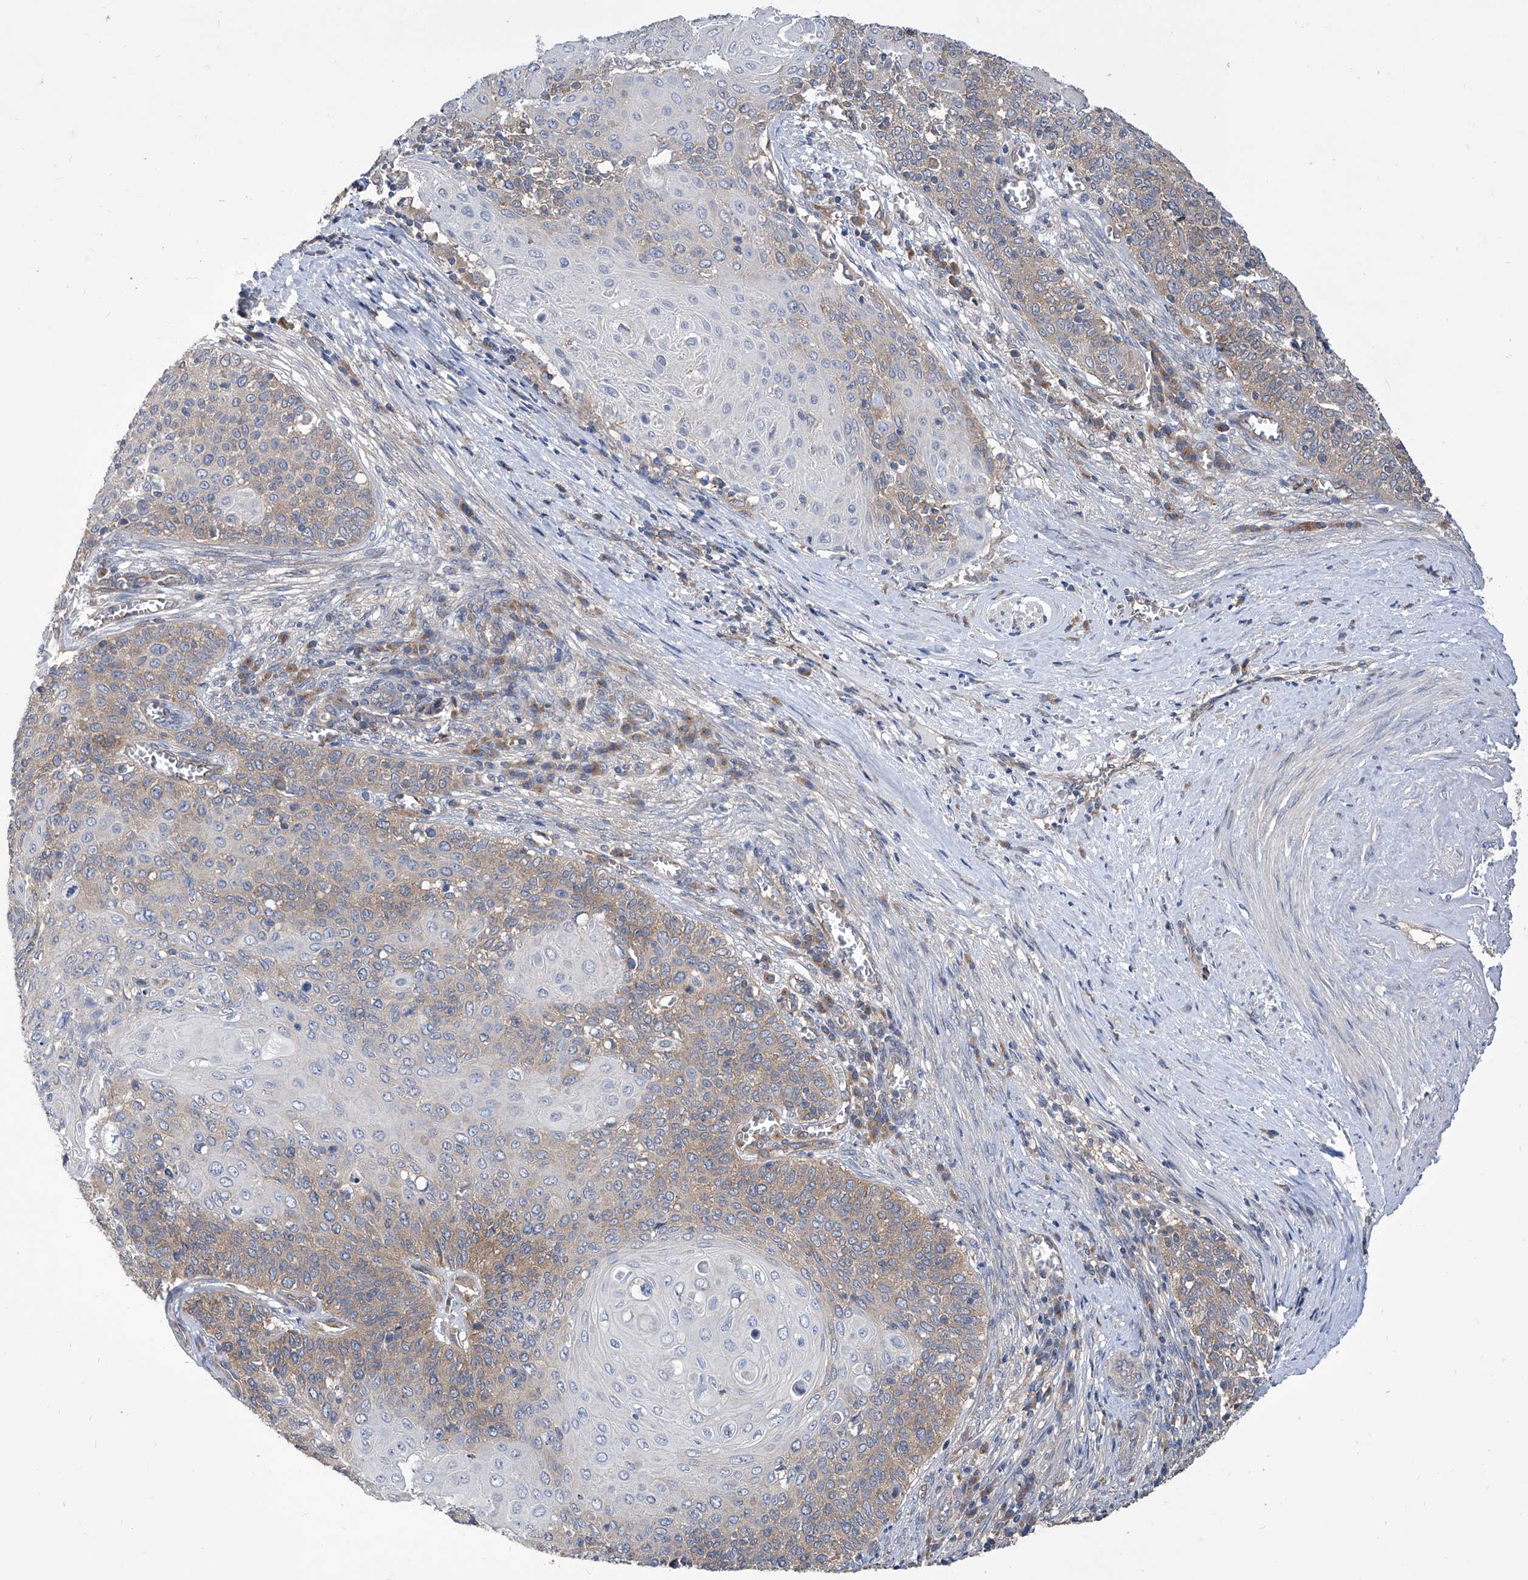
{"staining": {"intensity": "weak", "quantity": "<25%", "location": "cytoplasmic/membranous"}, "tissue": "cervical cancer", "cell_type": "Tumor cells", "image_type": "cancer", "snomed": [{"axis": "morphology", "description": "Squamous cell carcinoma, NOS"}, {"axis": "topography", "description": "Cervix"}], "caption": "Human cervical cancer stained for a protein using immunohistochemistry (IHC) demonstrates no positivity in tumor cells.", "gene": "TJAP1", "patient": {"sex": "female", "age": 39}}